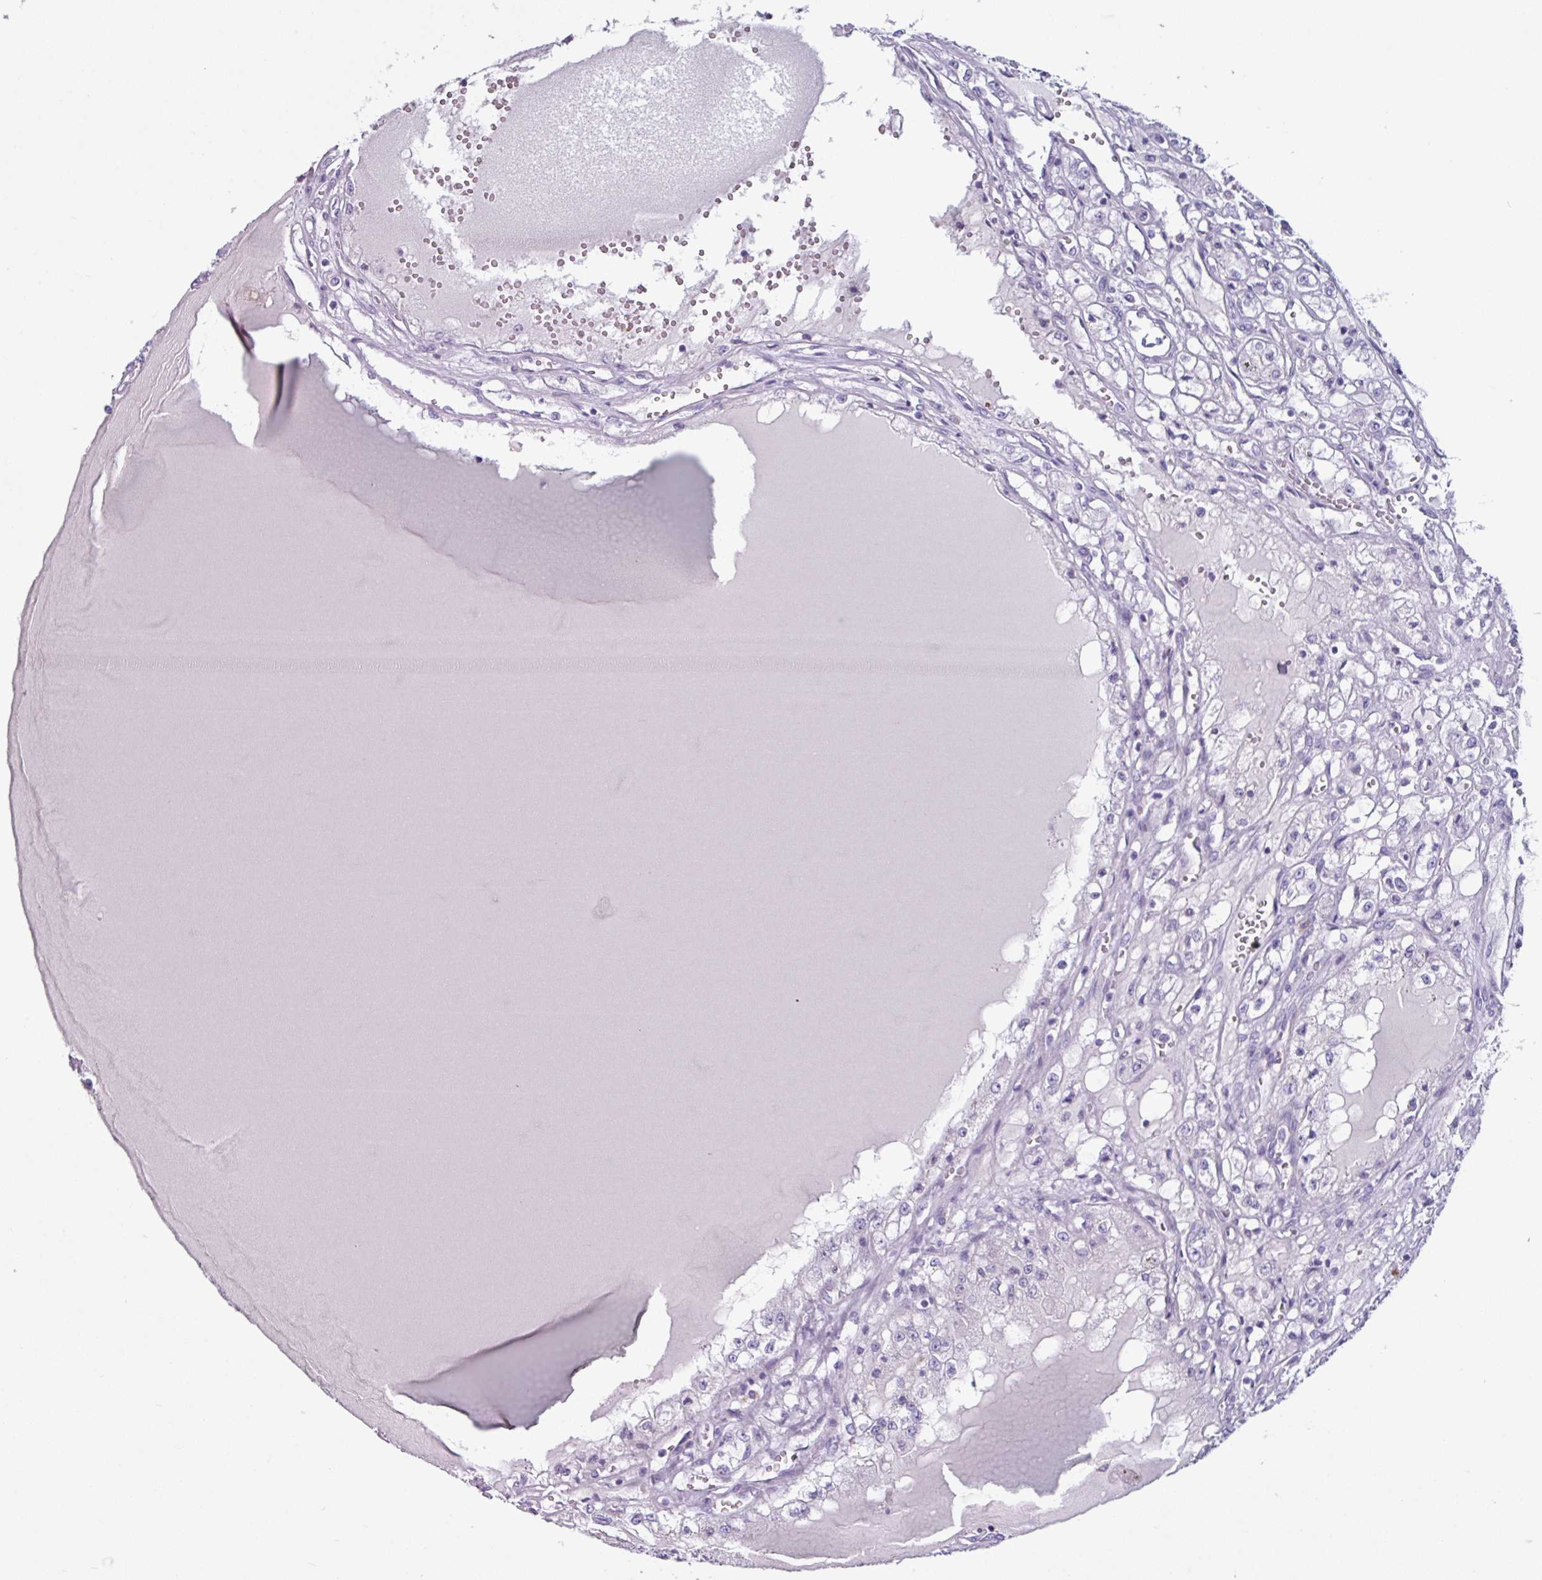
{"staining": {"intensity": "negative", "quantity": "none", "location": "none"}, "tissue": "renal cancer", "cell_type": "Tumor cells", "image_type": "cancer", "snomed": [{"axis": "morphology", "description": "Adenocarcinoma, NOS"}, {"axis": "topography", "description": "Kidney"}], "caption": "Immunohistochemical staining of human renal cancer exhibits no significant staining in tumor cells.", "gene": "ADGRE1", "patient": {"sex": "male", "age": 56}}